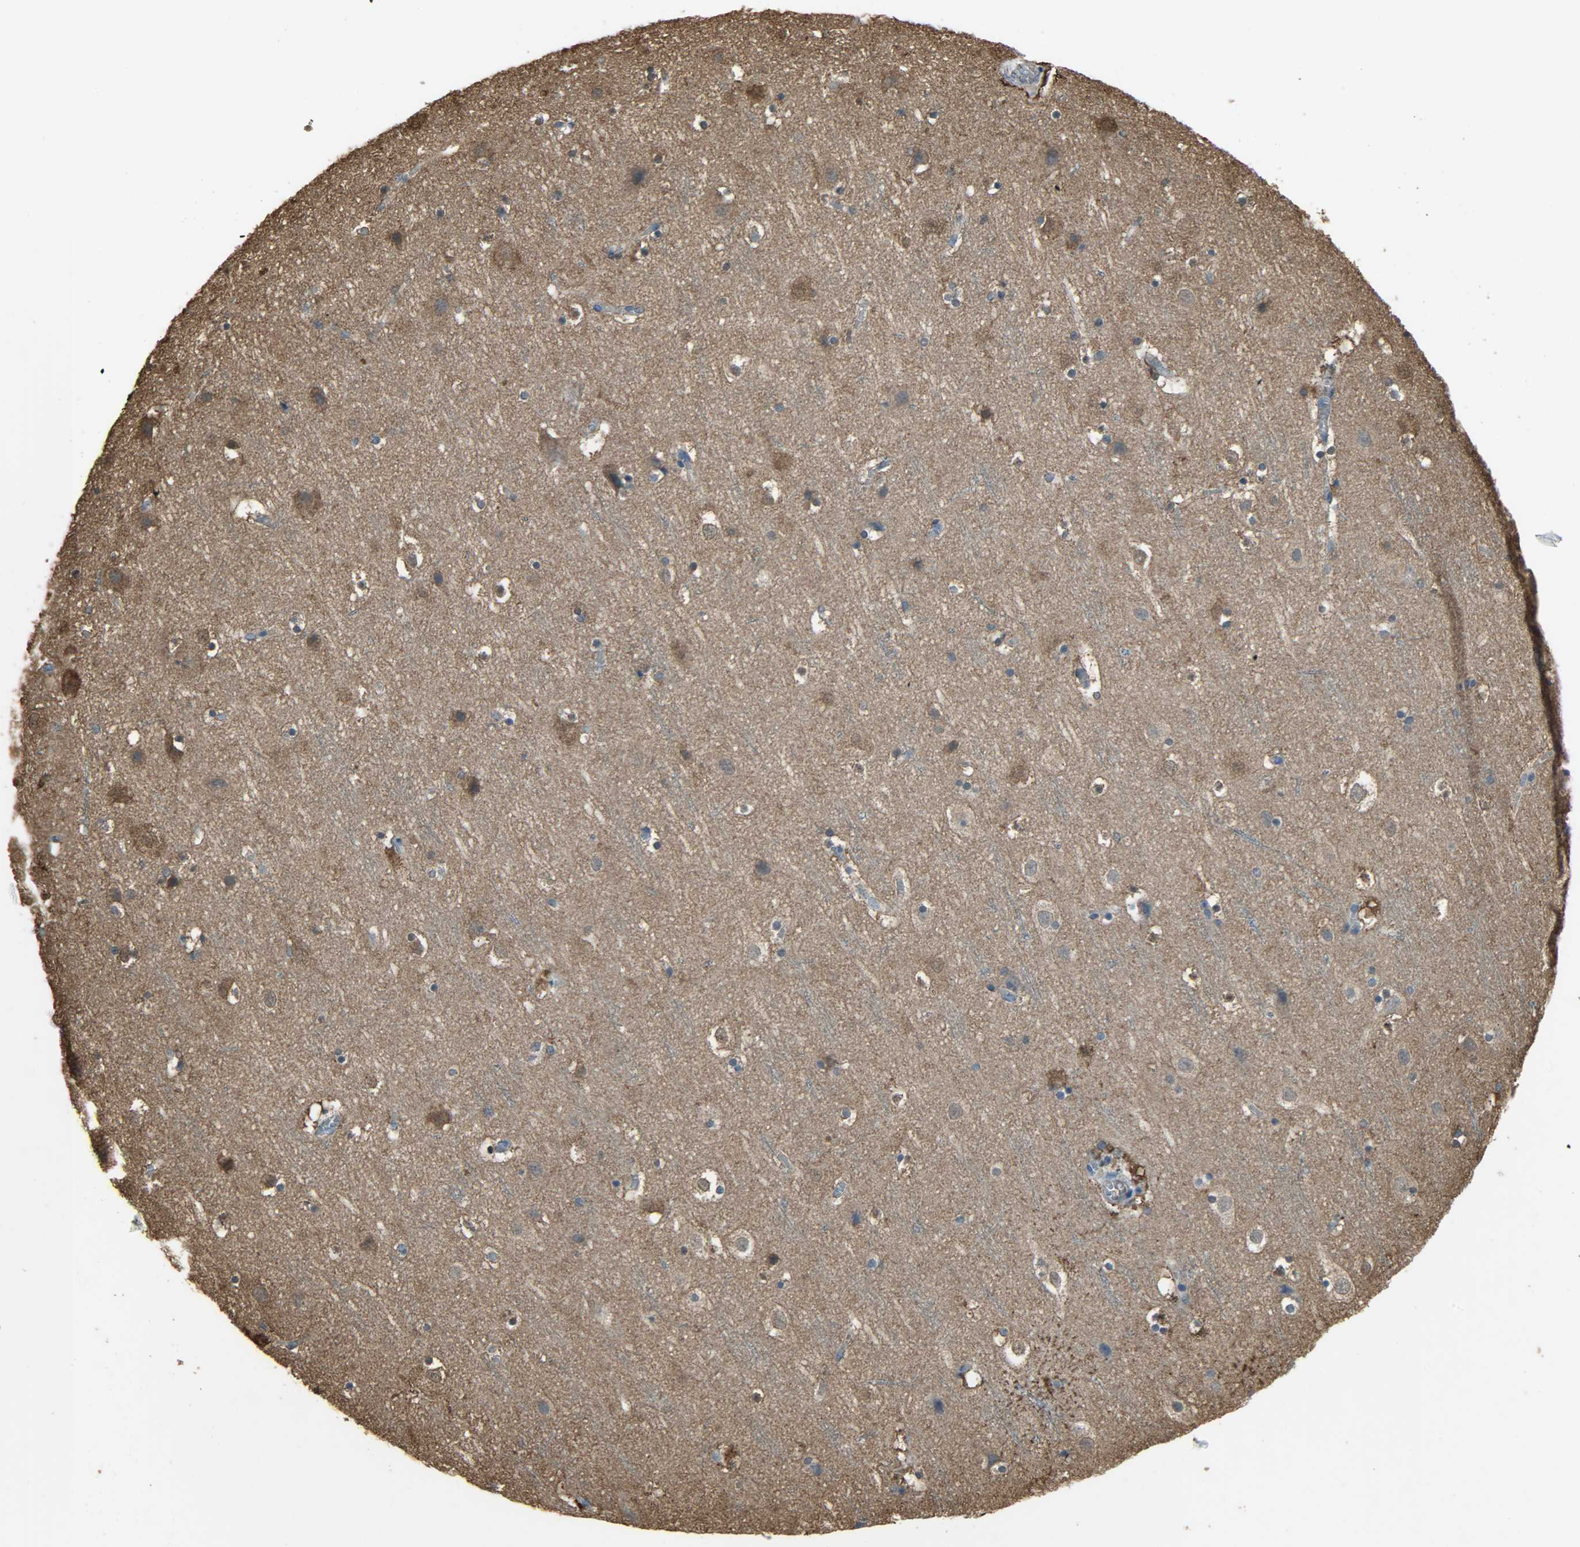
{"staining": {"intensity": "negative", "quantity": "none", "location": "none"}, "tissue": "cerebral cortex", "cell_type": "Endothelial cells", "image_type": "normal", "snomed": [{"axis": "morphology", "description": "Normal tissue, NOS"}, {"axis": "topography", "description": "Cerebral cortex"}], "caption": "Histopathology image shows no protein staining in endothelial cells of benign cerebral cortex.", "gene": "LDHB", "patient": {"sex": "male", "age": 45}}